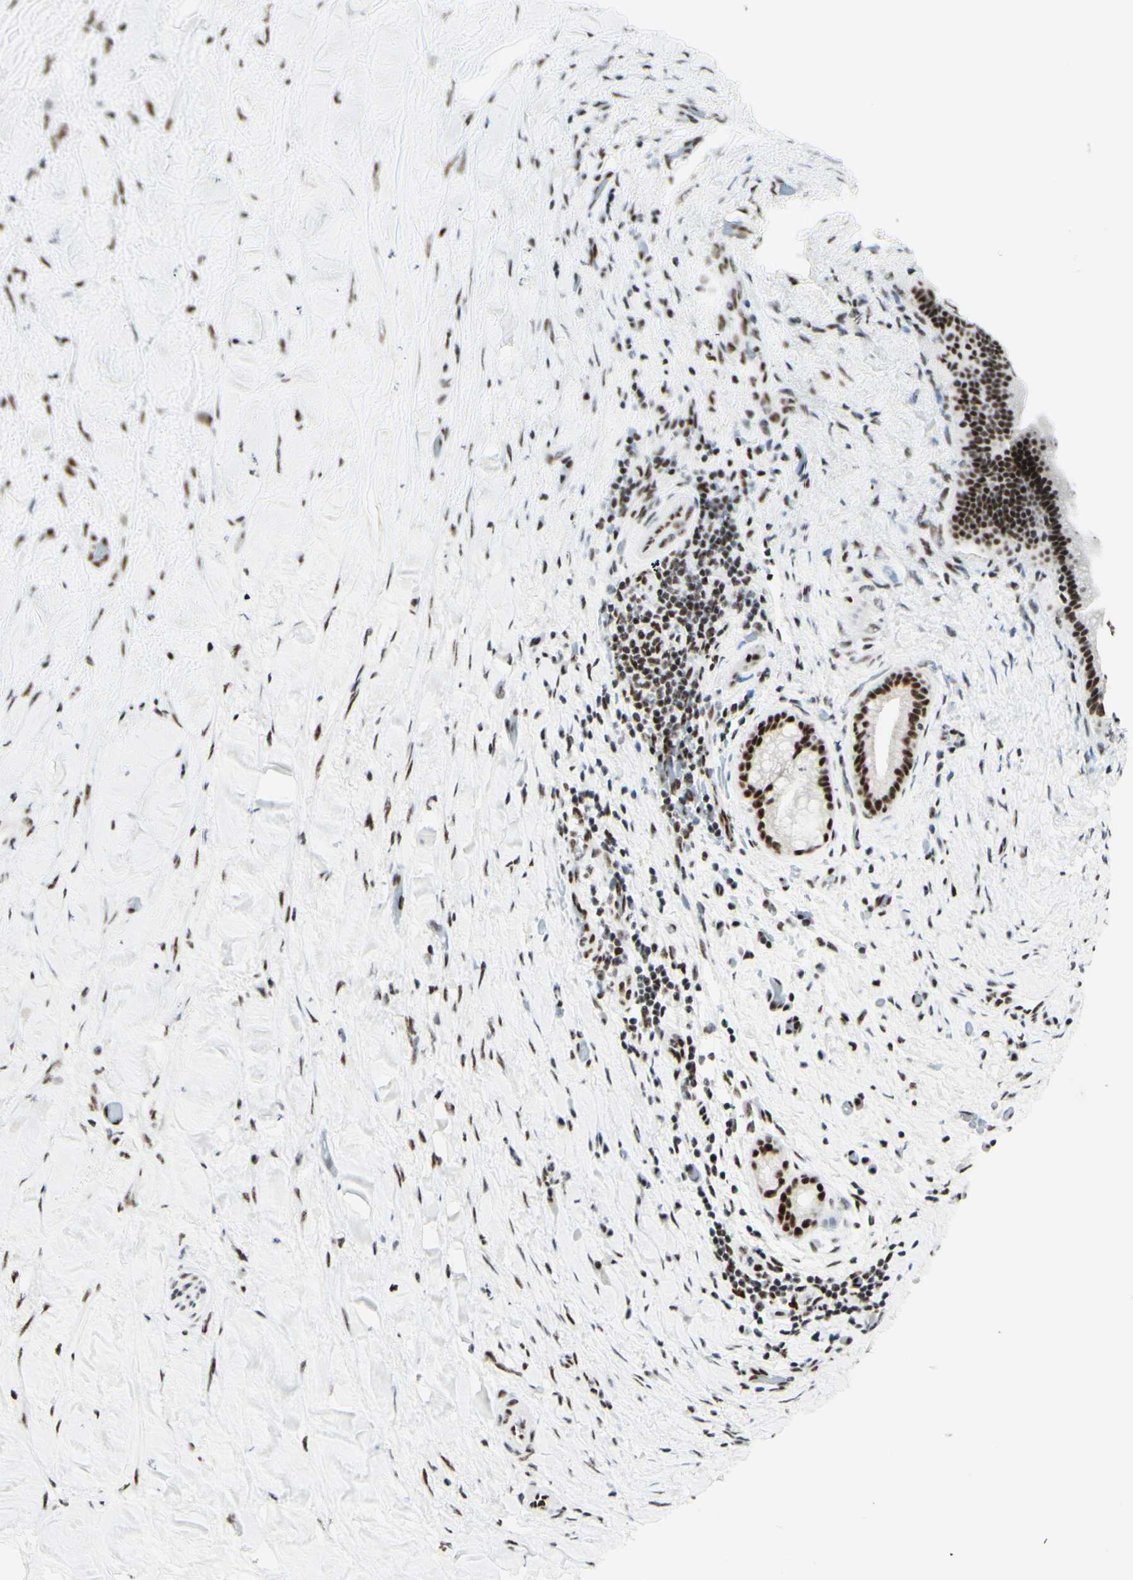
{"staining": {"intensity": "moderate", "quantity": ">75%", "location": "nuclear"}, "tissue": "liver cancer", "cell_type": "Tumor cells", "image_type": "cancer", "snomed": [{"axis": "morphology", "description": "Cholangiocarcinoma"}, {"axis": "topography", "description": "Liver"}], "caption": "Tumor cells reveal medium levels of moderate nuclear staining in approximately >75% of cells in human liver cancer.", "gene": "WTAP", "patient": {"sex": "female", "age": 67}}